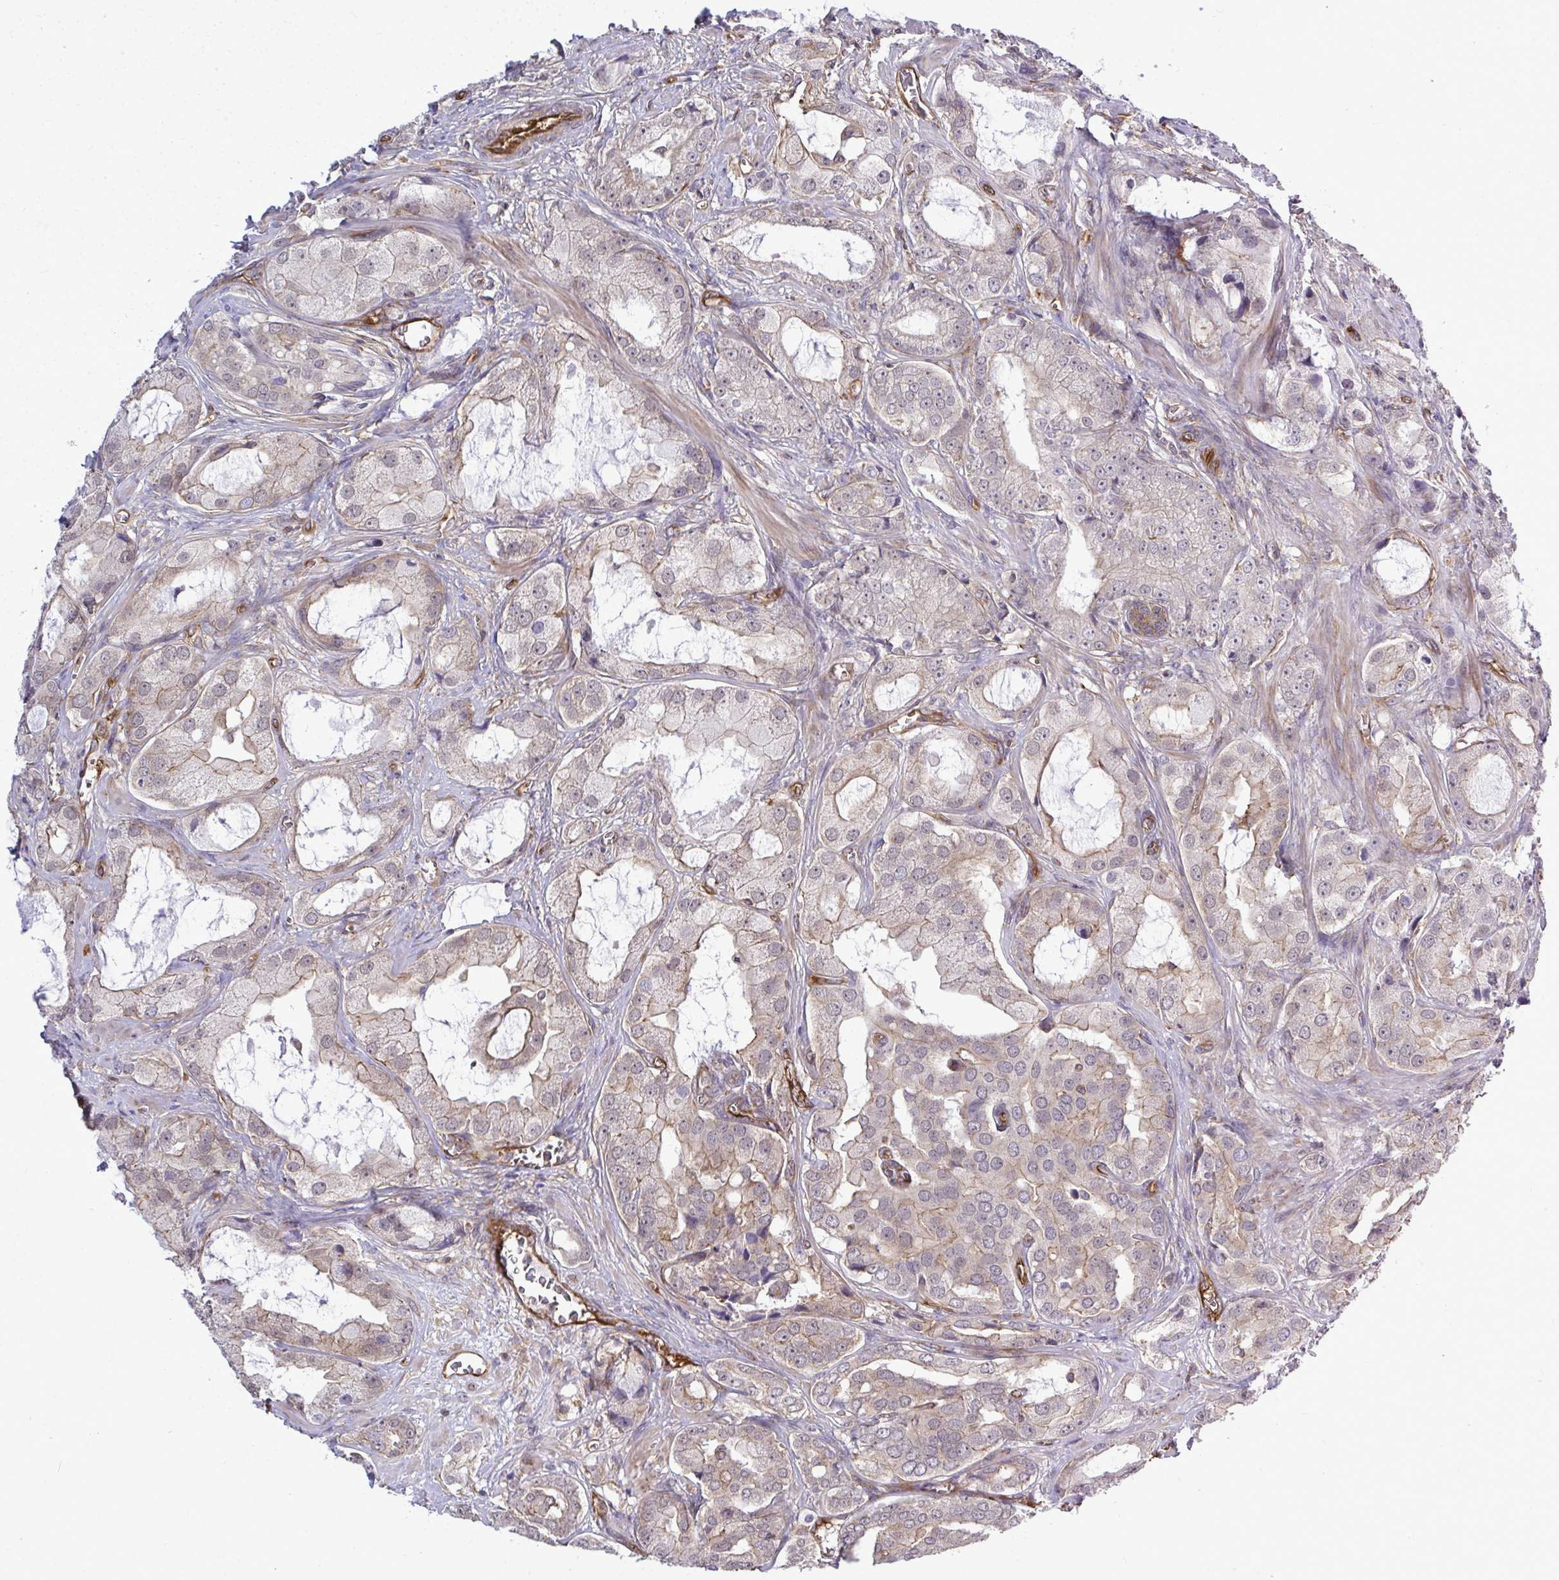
{"staining": {"intensity": "weak", "quantity": "25%-75%", "location": "cytoplasmic/membranous"}, "tissue": "prostate cancer", "cell_type": "Tumor cells", "image_type": "cancer", "snomed": [{"axis": "morphology", "description": "Adenocarcinoma, High grade"}, {"axis": "topography", "description": "Prostate"}], "caption": "This is an image of immunohistochemistry (IHC) staining of prostate high-grade adenocarcinoma, which shows weak staining in the cytoplasmic/membranous of tumor cells.", "gene": "FUT10", "patient": {"sex": "male", "age": 64}}